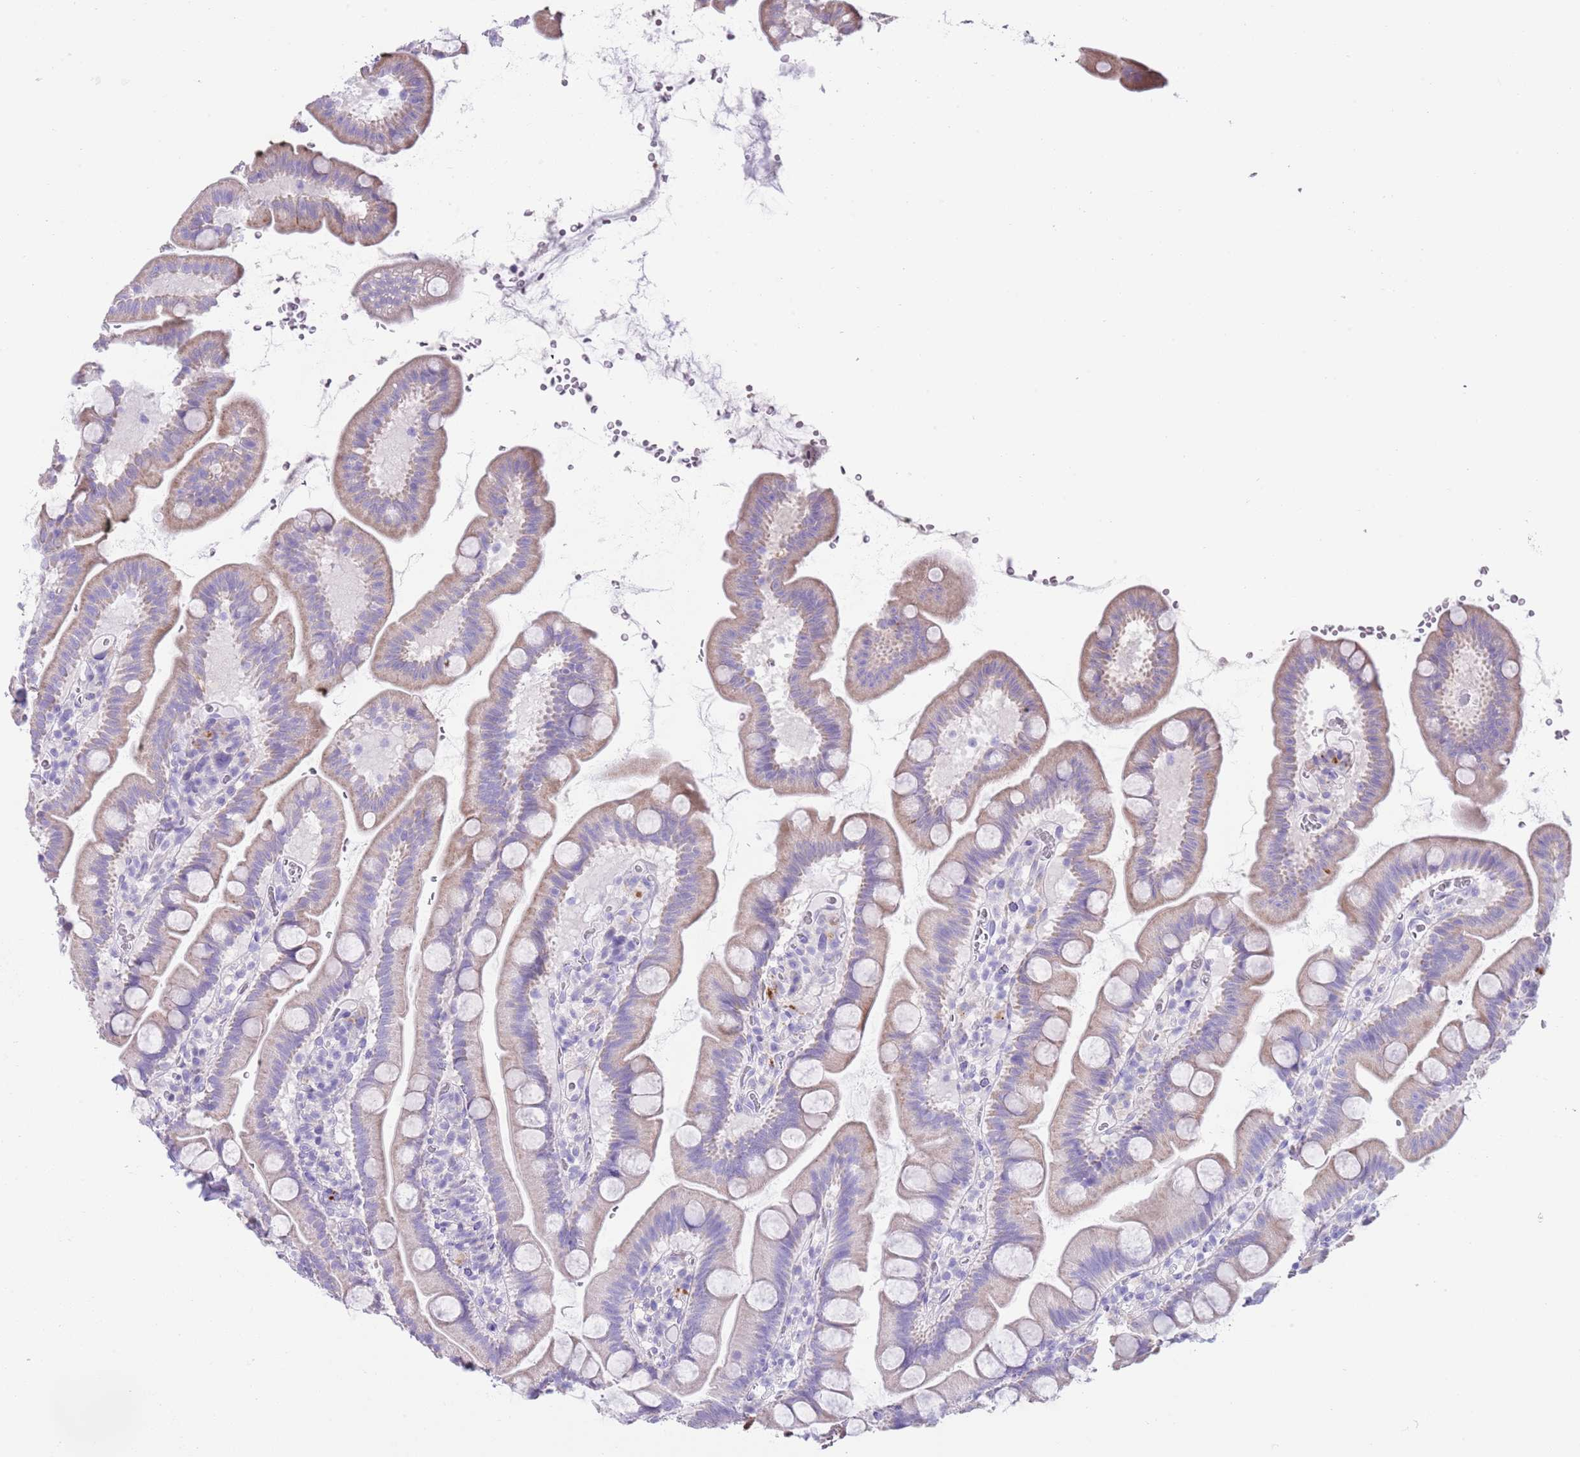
{"staining": {"intensity": "weak", "quantity": "<25%", "location": "cytoplasmic/membranous"}, "tissue": "small intestine", "cell_type": "Glandular cells", "image_type": "normal", "snomed": [{"axis": "morphology", "description": "Normal tissue, NOS"}, {"axis": "topography", "description": "Small intestine"}], "caption": "The IHC histopathology image has no significant expression in glandular cells of small intestine.", "gene": "ABHD17C", "patient": {"sex": "female", "age": 68}}